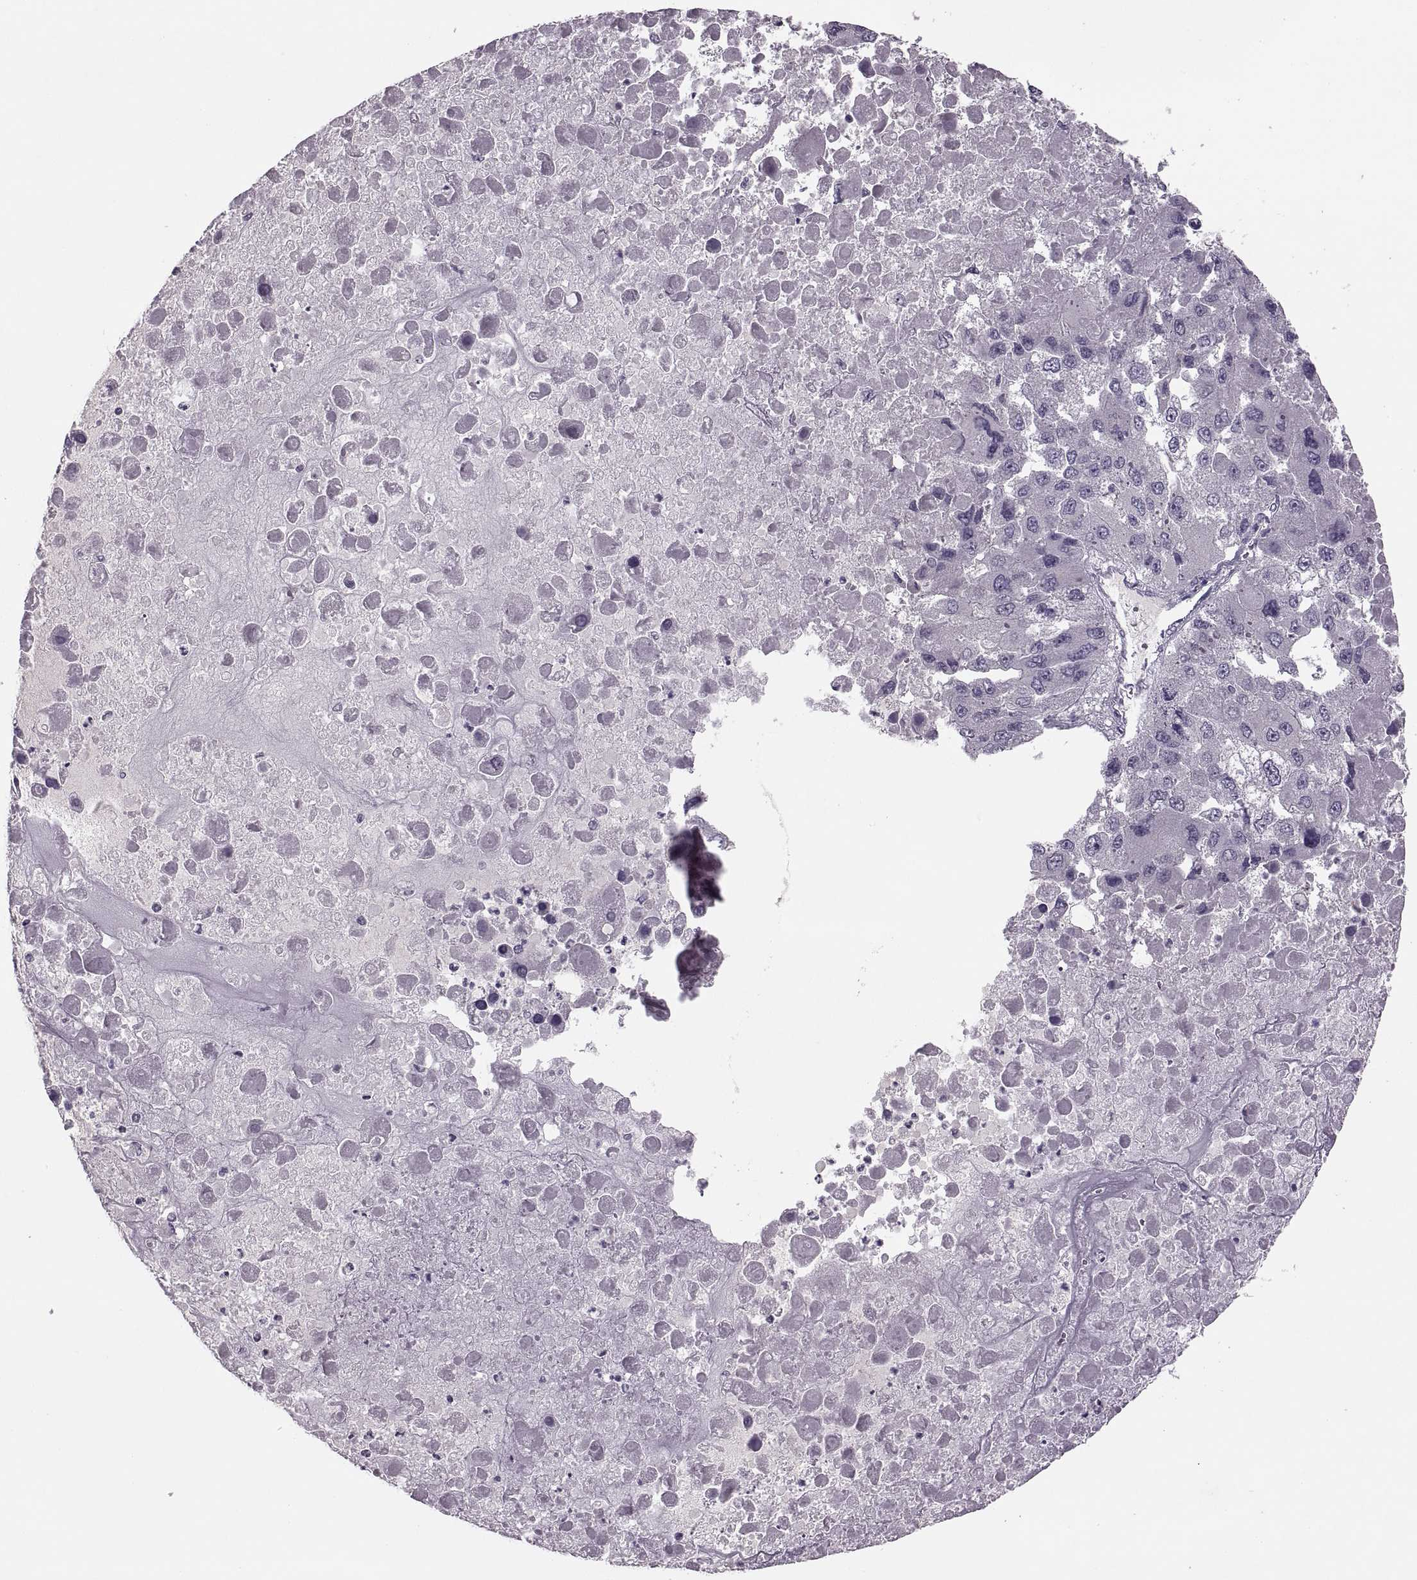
{"staining": {"intensity": "negative", "quantity": "none", "location": "none"}, "tissue": "liver cancer", "cell_type": "Tumor cells", "image_type": "cancer", "snomed": [{"axis": "morphology", "description": "Carcinoma, Hepatocellular, NOS"}, {"axis": "topography", "description": "Liver"}], "caption": "Immunohistochemical staining of liver hepatocellular carcinoma demonstrates no significant expression in tumor cells.", "gene": "CACNA1F", "patient": {"sex": "female", "age": 41}}